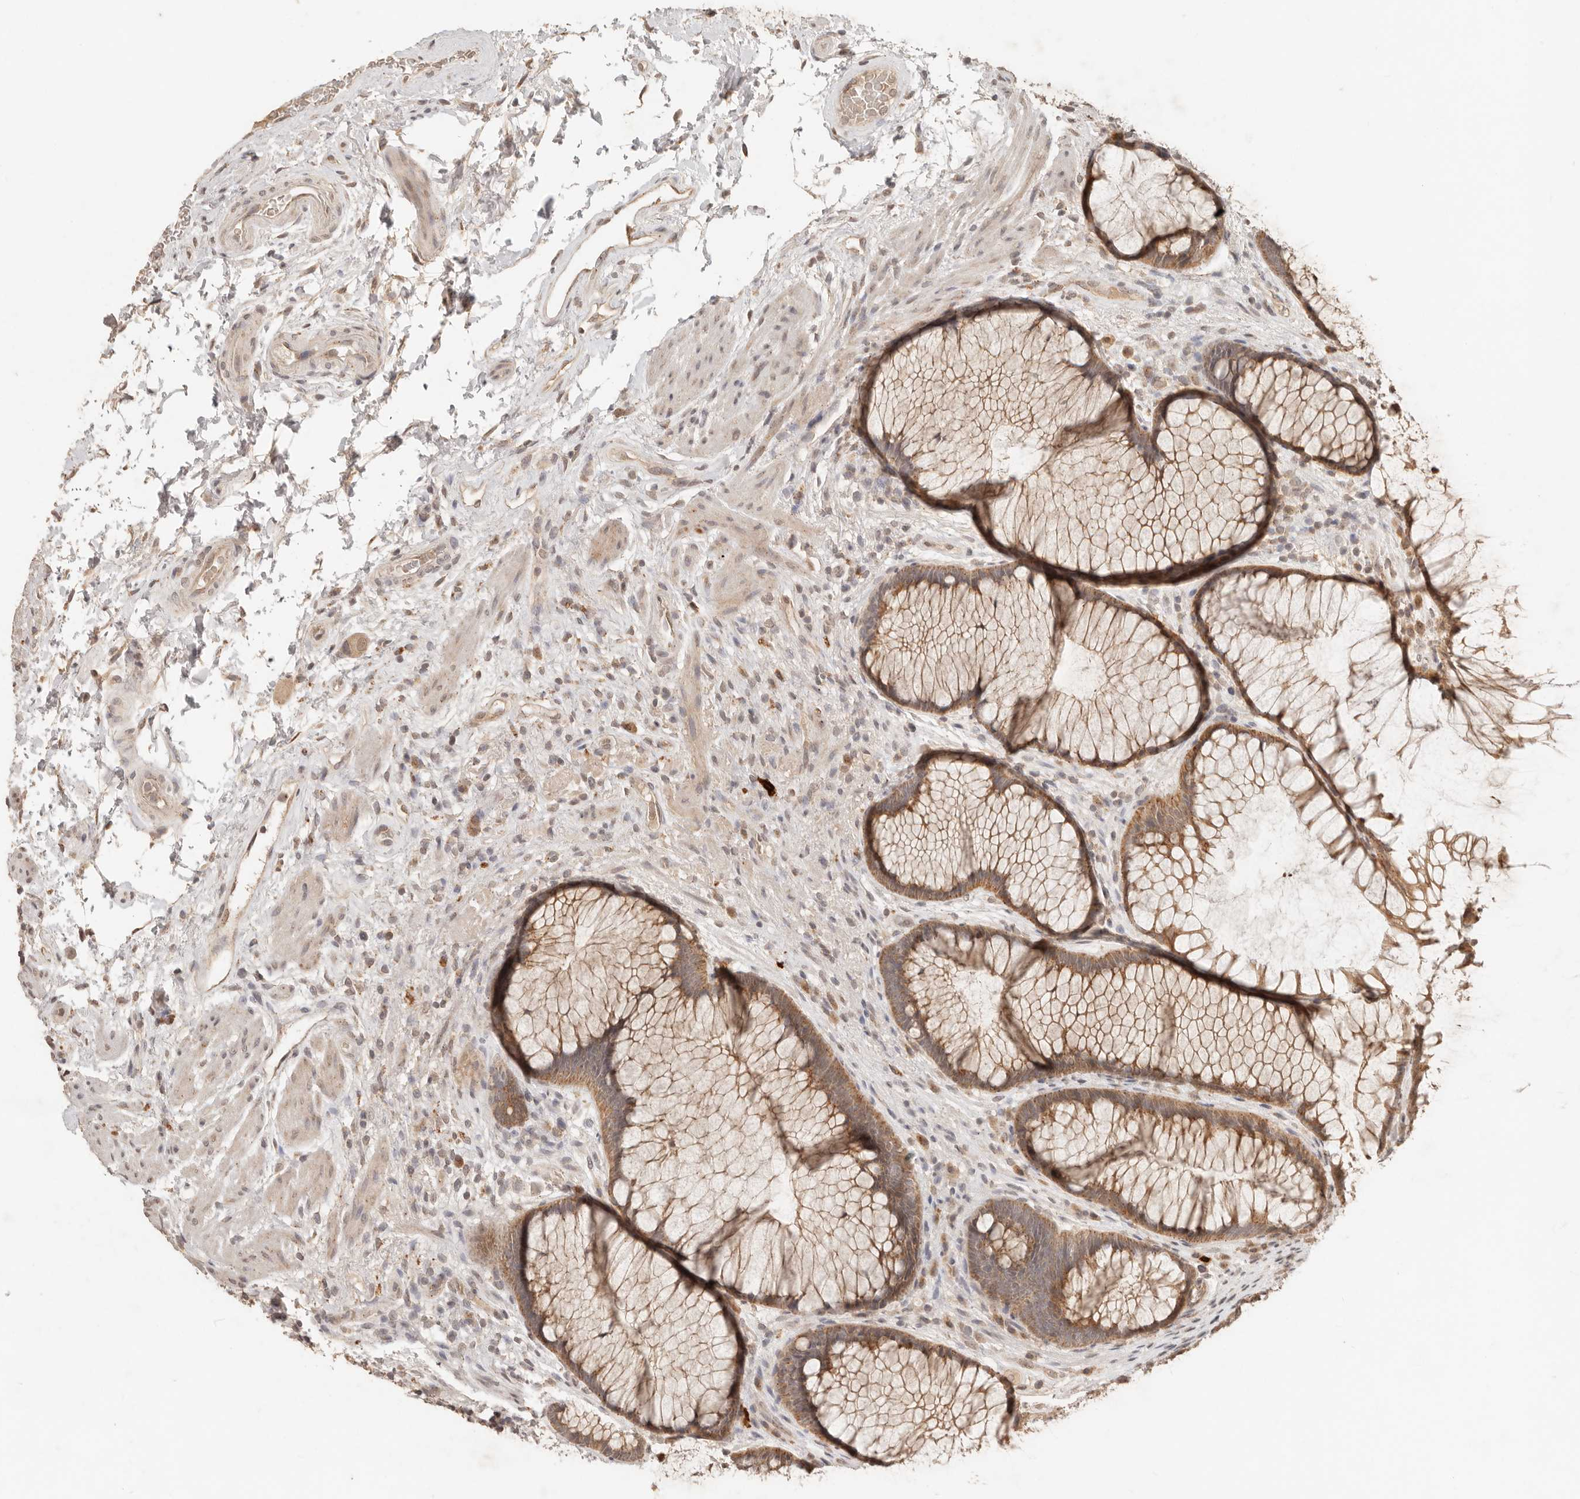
{"staining": {"intensity": "moderate", "quantity": ">75%", "location": "cytoplasmic/membranous"}, "tissue": "rectum", "cell_type": "Glandular cells", "image_type": "normal", "snomed": [{"axis": "morphology", "description": "Normal tissue, NOS"}, {"axis": "topography", "description": "Rectum"}], "caption": "Immunohistochemistry micrograph of benign rectum: human rectum stained using immunohistochemistry demonstrates medium levels of moderate protein expression localized specifically in the cytoplasmic/membranous of glandular cells, appearing as a cytoplasmic/membranous brown color.", "gene": "LMO4", "patient": {"sex": "male", "age": 51}}